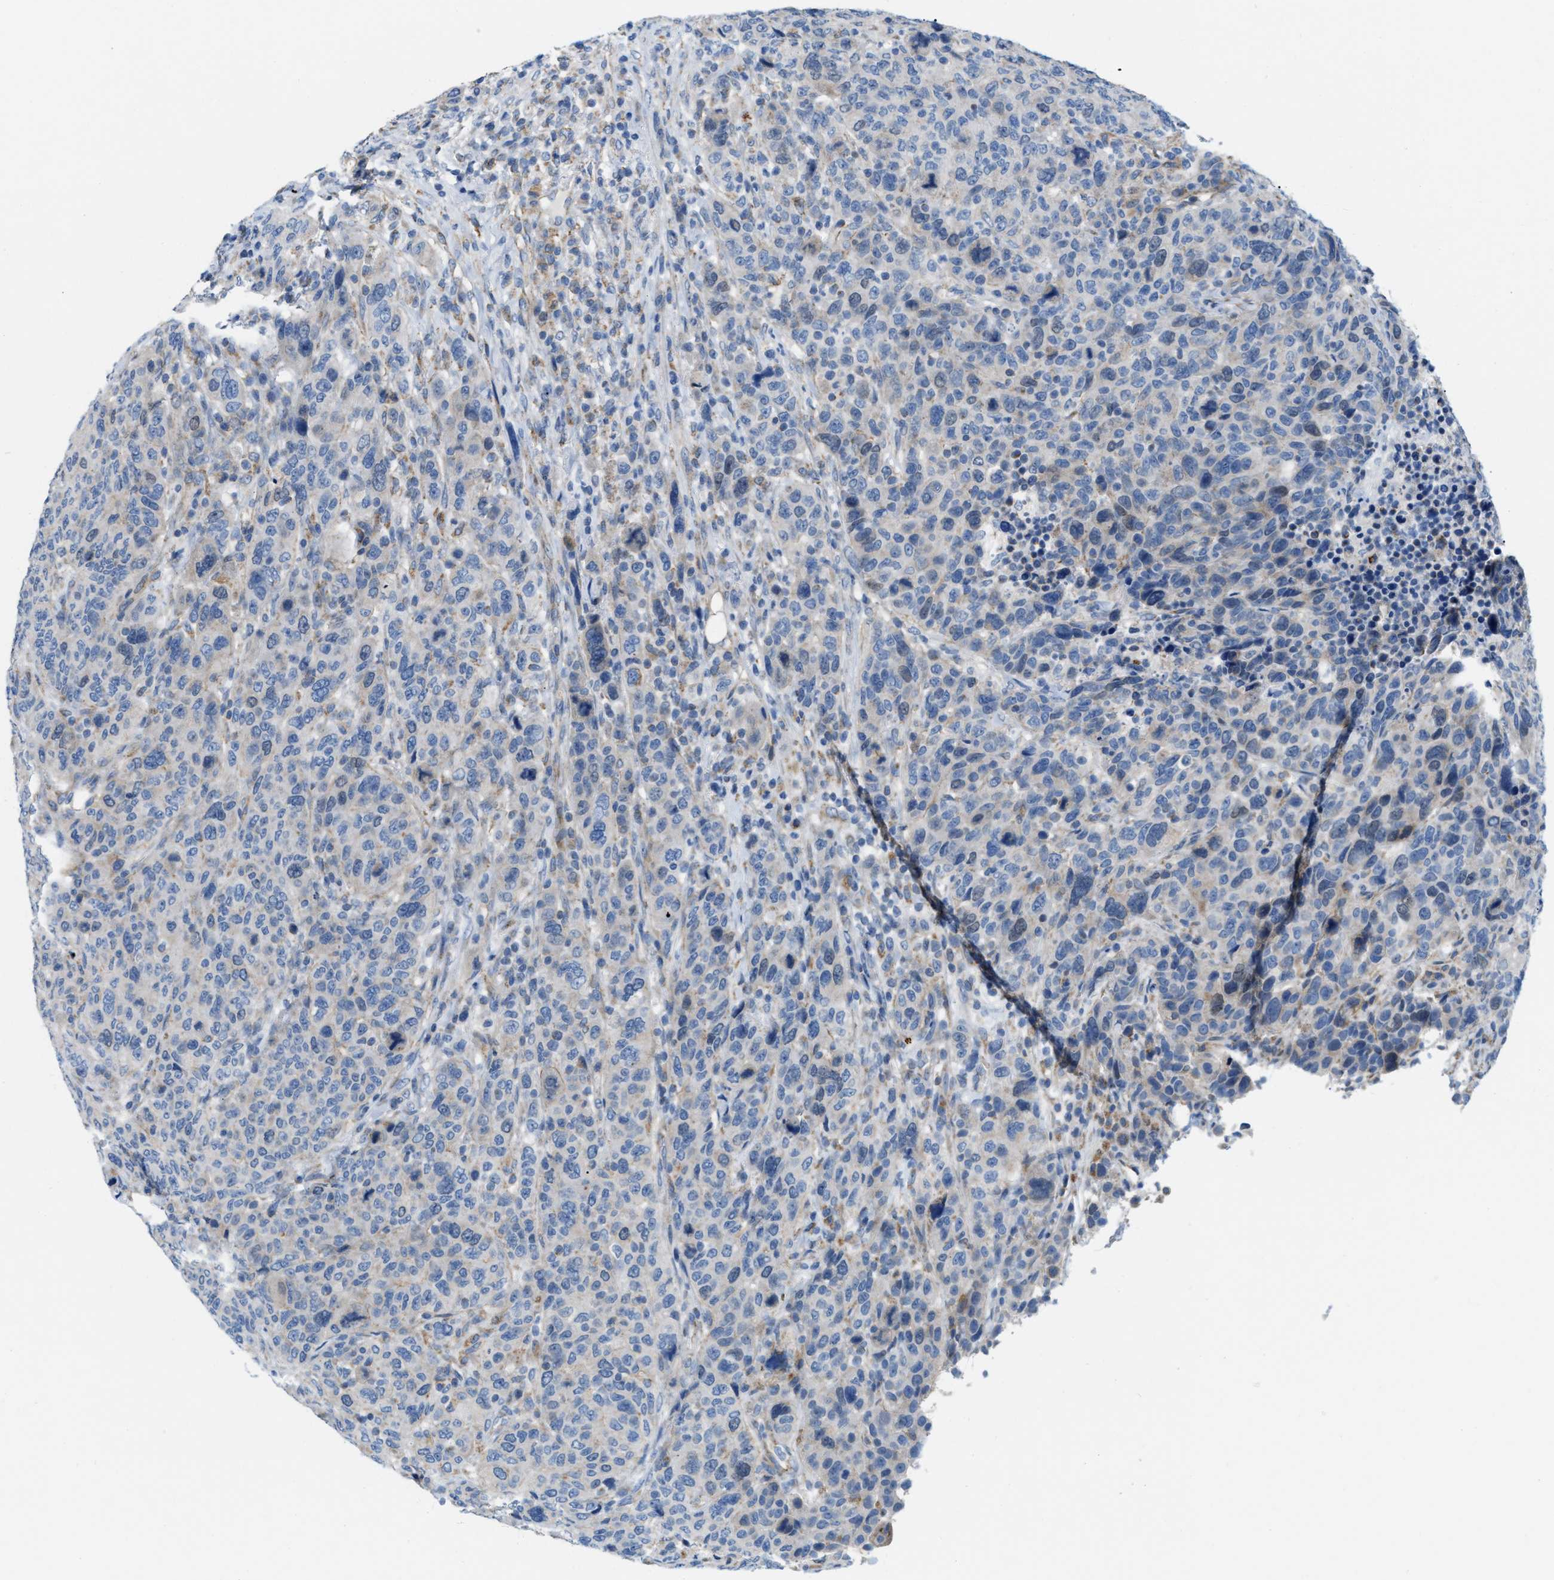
{"staining": {"intensity": "weak", "quantity": "<25%", "location": "cytoplasmic/membranous"}, "tissue": "breast cancer", "cell_type": "Tumor cells", "image_type": "cancer", "snomed": [{"axis": "morphology", "description": "Duct carcinoma"}, {"axis": "topography", "description": "Breast"}], "caption": "This is a micrograph of immunohistochemistry (IHC) staining of breast cancer (infiltrating ductal carcinoma), which shows no positivity in tumor cells.", "gene": "JADE1", "patient": {"sex": "female", "age": 37}}